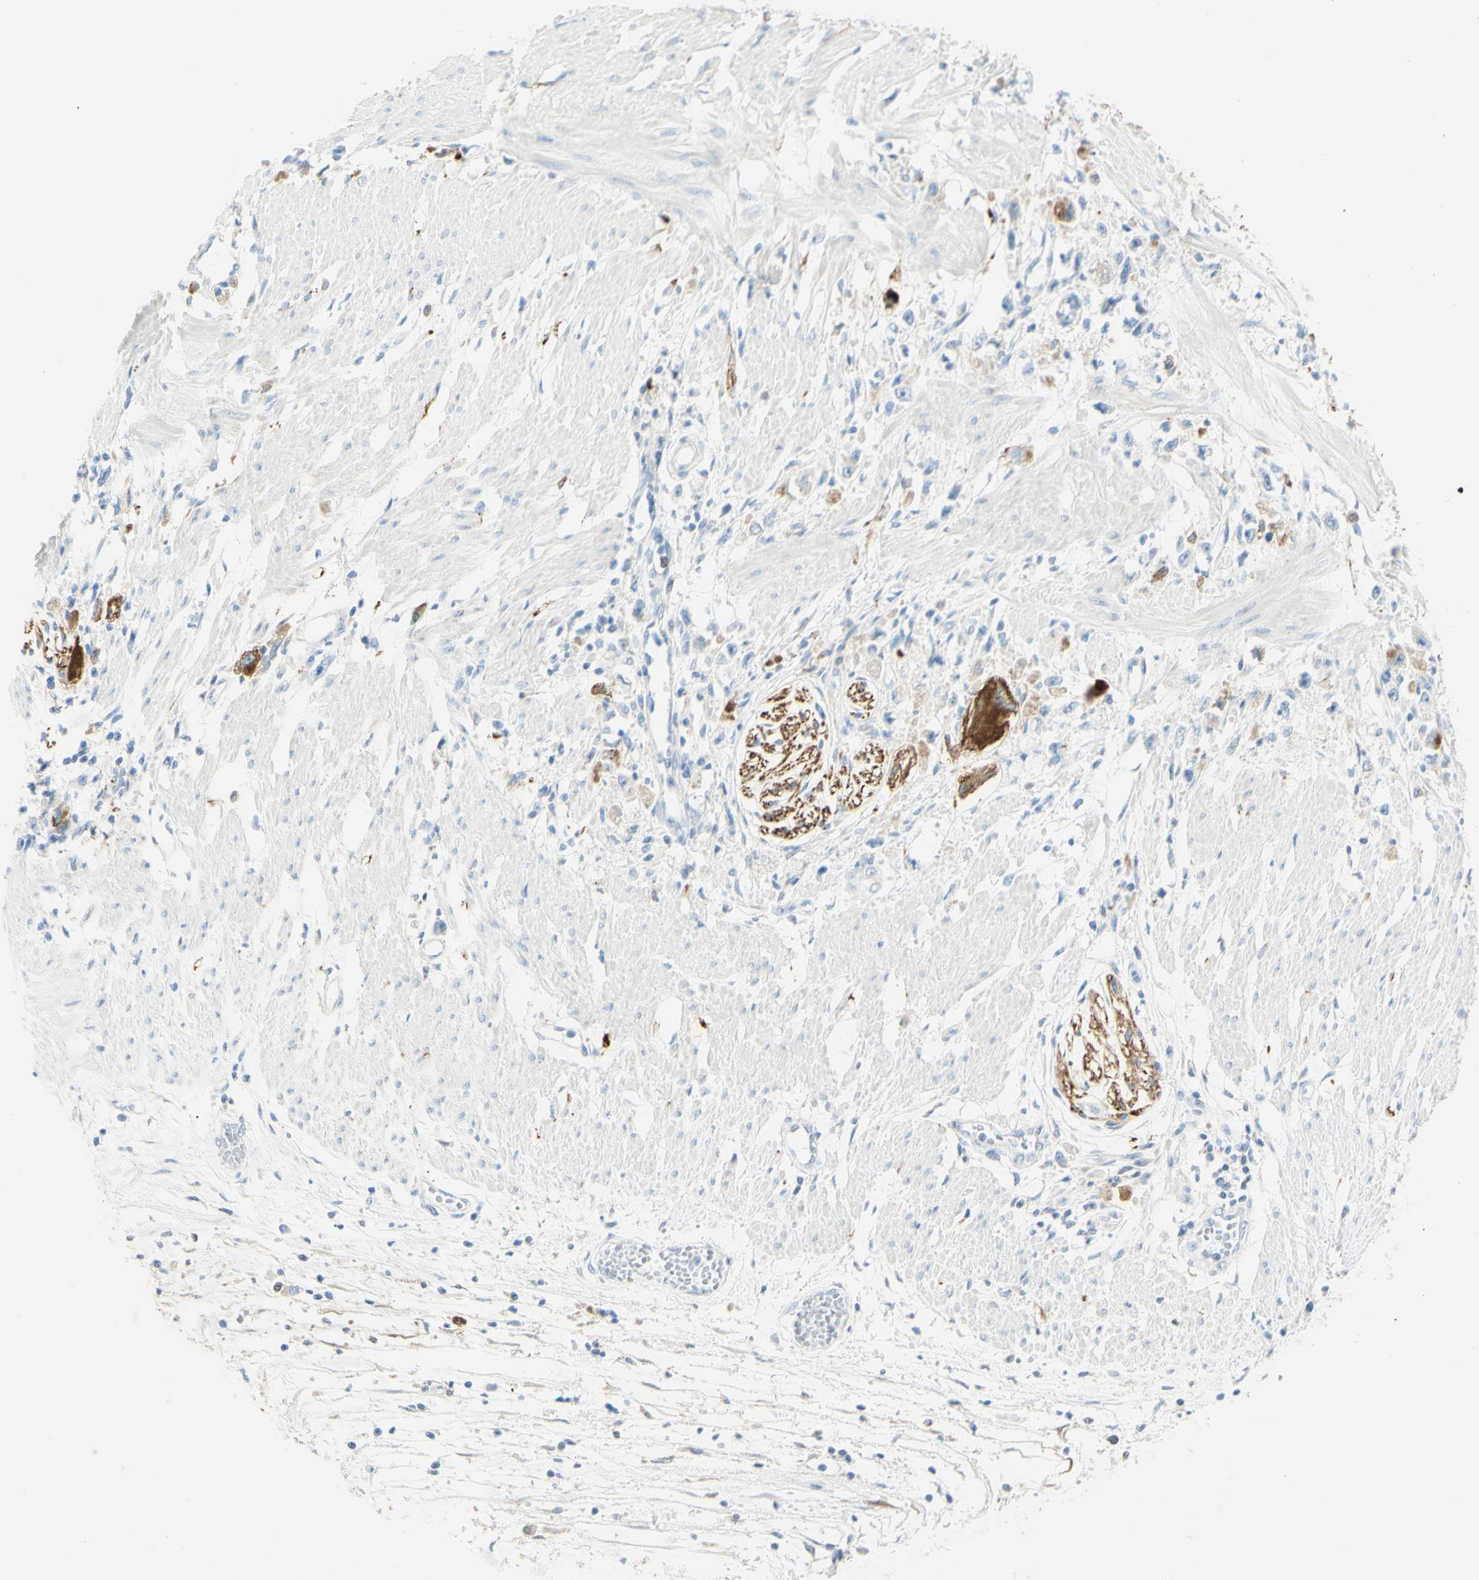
{"staining": {"intensity": "moderate", "quantity": "<25%", "location": "cytoplasmic/membranous"}, "tissue": "stomach cancer", "cell_type": "Tumor cells", "image_type": "cancer", "snomed": [{"axis": "morphology", "description": "Adenocarcinoma, NOS"}, {"axis": "topography", "description": "Stomach"}], "caption": "IHC staining of stomach adenocarcinoma, which reveals low levels of moderate cytoplasmic/membranous positivity in approximately <25% of tumor cells indicating moderate cytoplasmic/membranous protein staining. The staining was performed using DAB (brown) for protein detection and nuclei were counterstained in hematoxylin (blue).", "gene": "TSPAN1", "patient": {"sex": "female", "age": 59}}